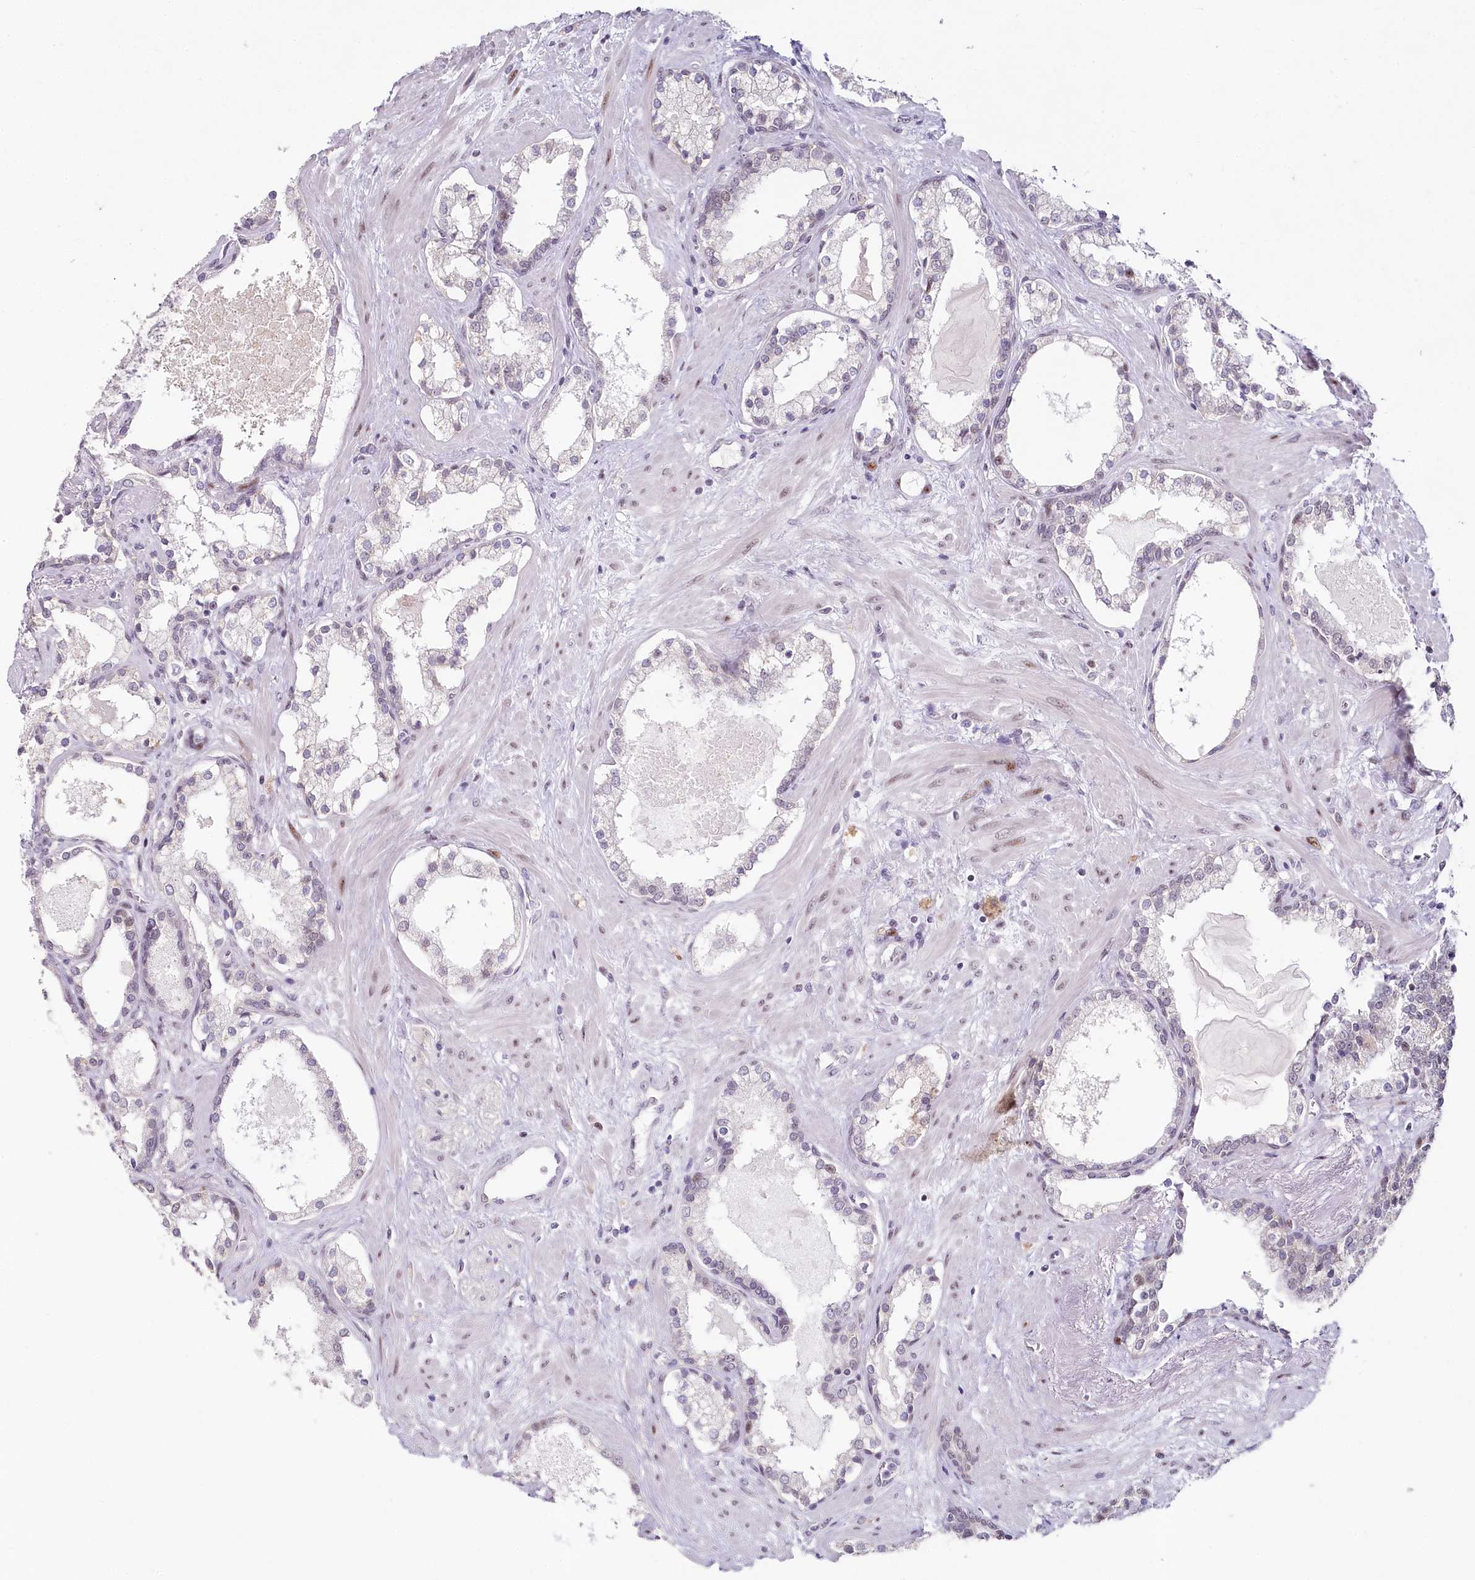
{"staining": {"intensity": "negative", "quantity": "none", "location": "none"}, "tissue": "prostate cancer", "cell_type": "Tumor cells", "image_type": "cancer", "snomed": [{"axis": "morphology", "description": "Adenocarcinoma, High grade"}, {"axis": "topography", "description": "Prostate"}], "caption": "Immunohistochemistry of high-grade adenocarcinoma (prostate) reveals no positivity in tumor cells.", "gene": "HPD", "patient": {"sex": "male", "age": 58}}